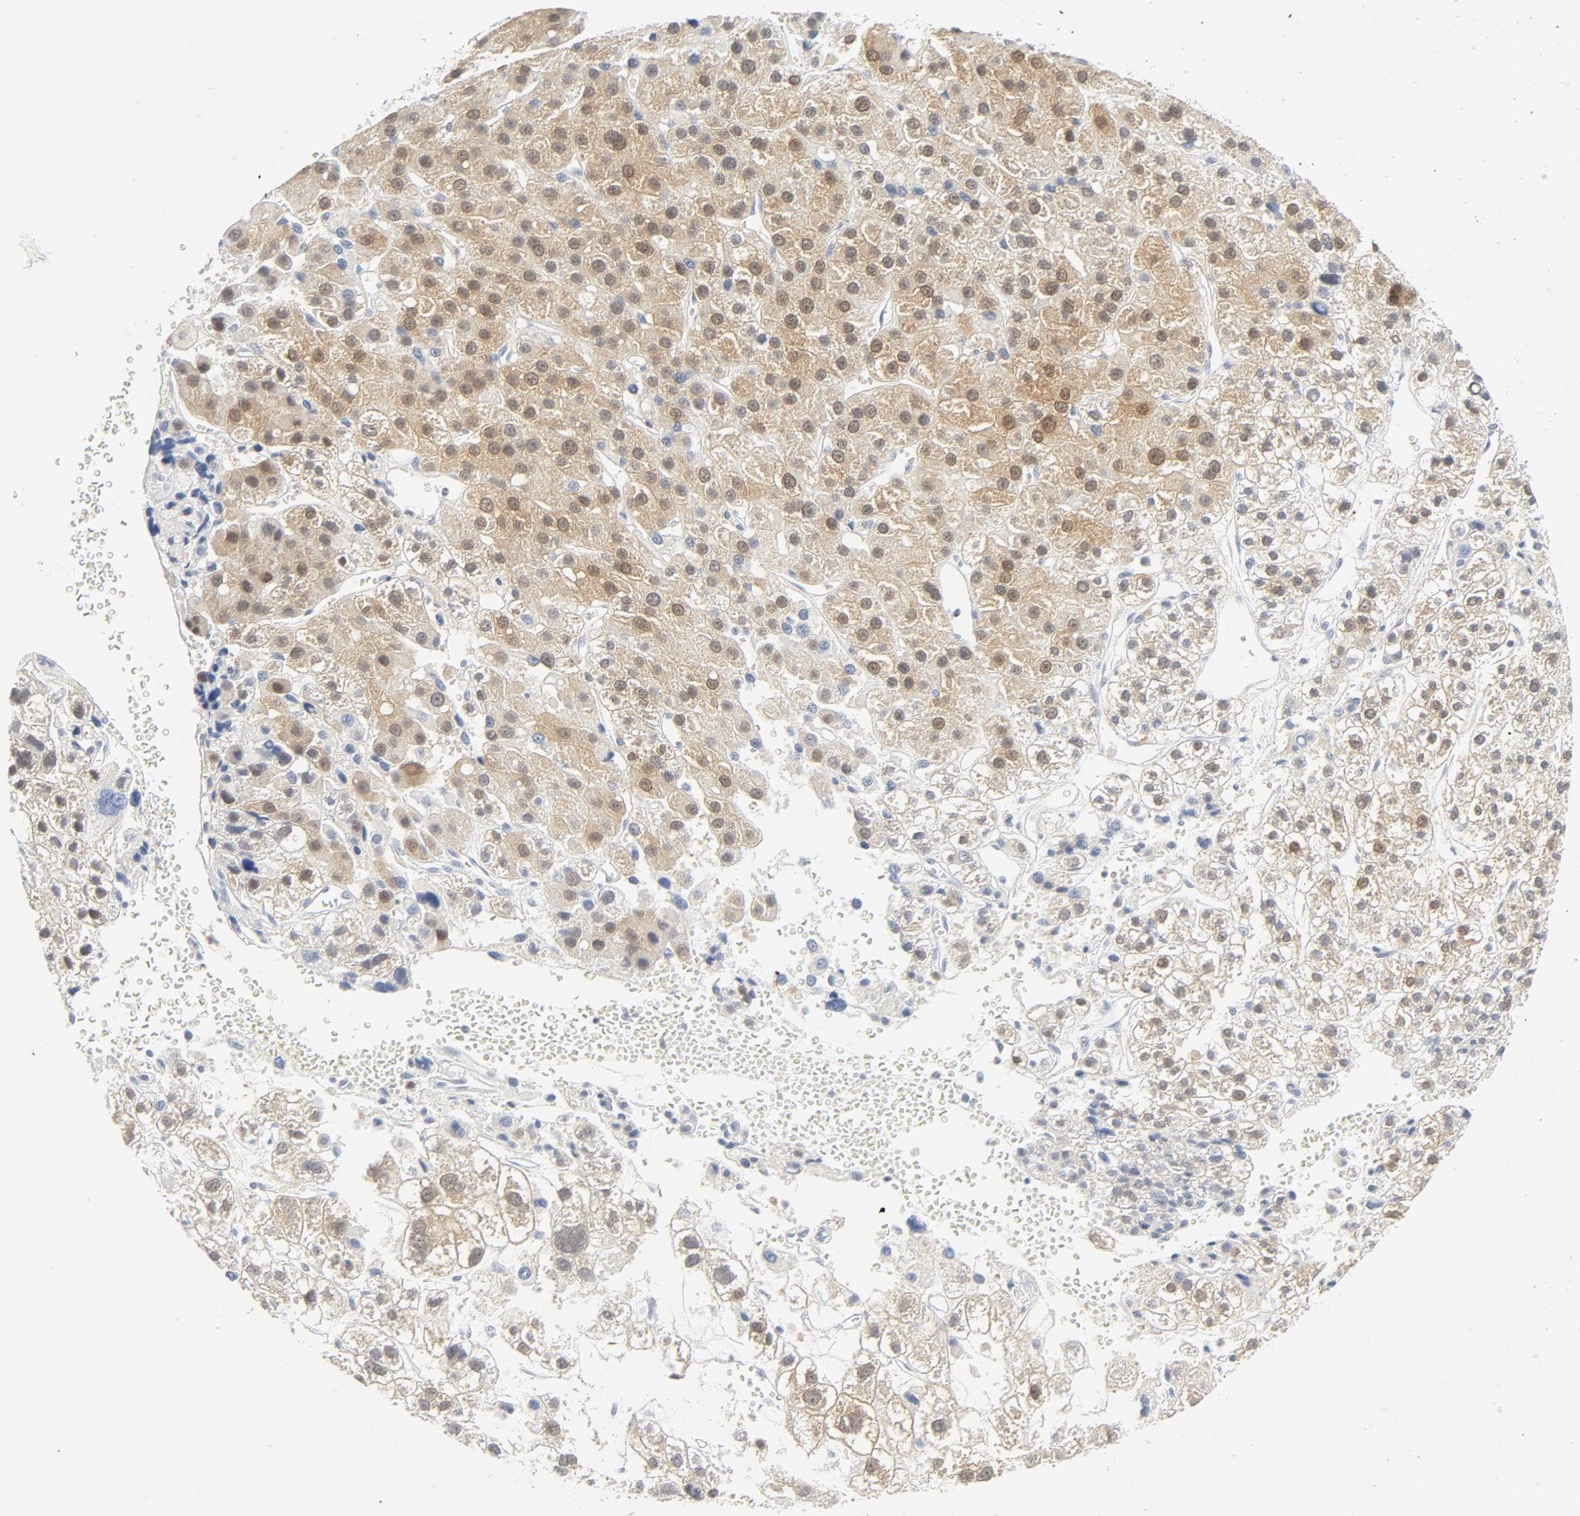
{"staining": {"intensity": "moderate", "quantity": "25%-75%", "location": "cytoplasmic/membranous"}, "tissue": "liver cancer", "cell_type": "Tumor cells", "image_type": "cancer", "snomed": [{"axis": "morphology", "description": "Carcinoma, Hepatocellular, NOS"}, {"axis": "topography", "description": "Liver"}], "caption": "Moderate cytoplasmic/membranous protein positivity is seen in approximately 25%-75% of tumor cells in hepatocellular carcinoma (liver).", "gene": "PGM1", "patient": {"sex": "female", "age": 85}}